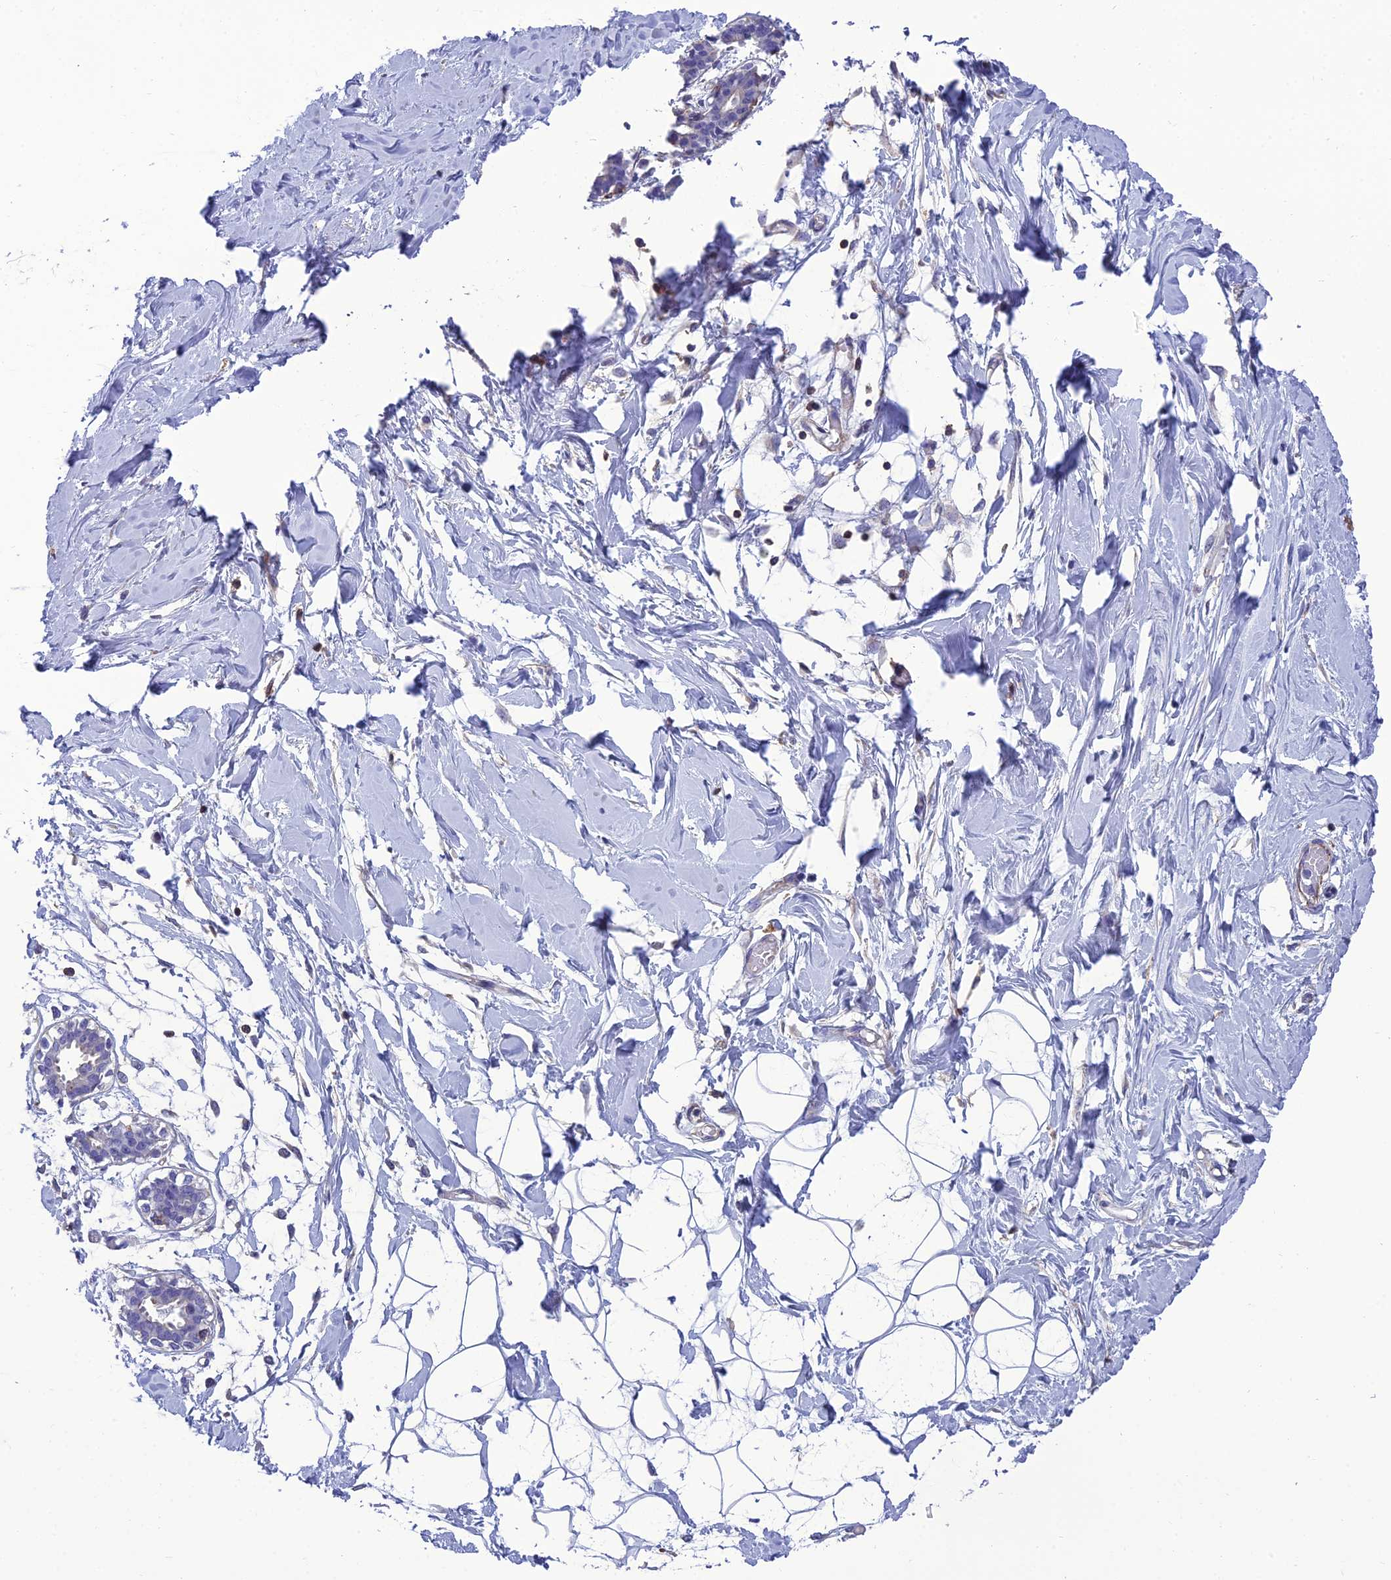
{"staining": {"intensity": "negative", "quantity": "none", "location": "none"}, "tissue": "breast", "cell_type": "Adipocytes", "image_type": "normal", "snomed": [{"axis": "morphology", "description": "Normal tissue, NOS"}, {"axis": "topography", "description": "Breast"}], "caption": "IHC photomicrograph of benign breast: breast stained with DAB reveals no significant protein expression in adipocytes. (Stains: DAB (3,3'-diaminobenzidine) immunohistochemistry (IHC) with hematoxylin counter stain, Microscopy: brightfield microscopy at high magnification).", "gene": "PPP1R18", "patient": {"sex": "female", "age": 27}}